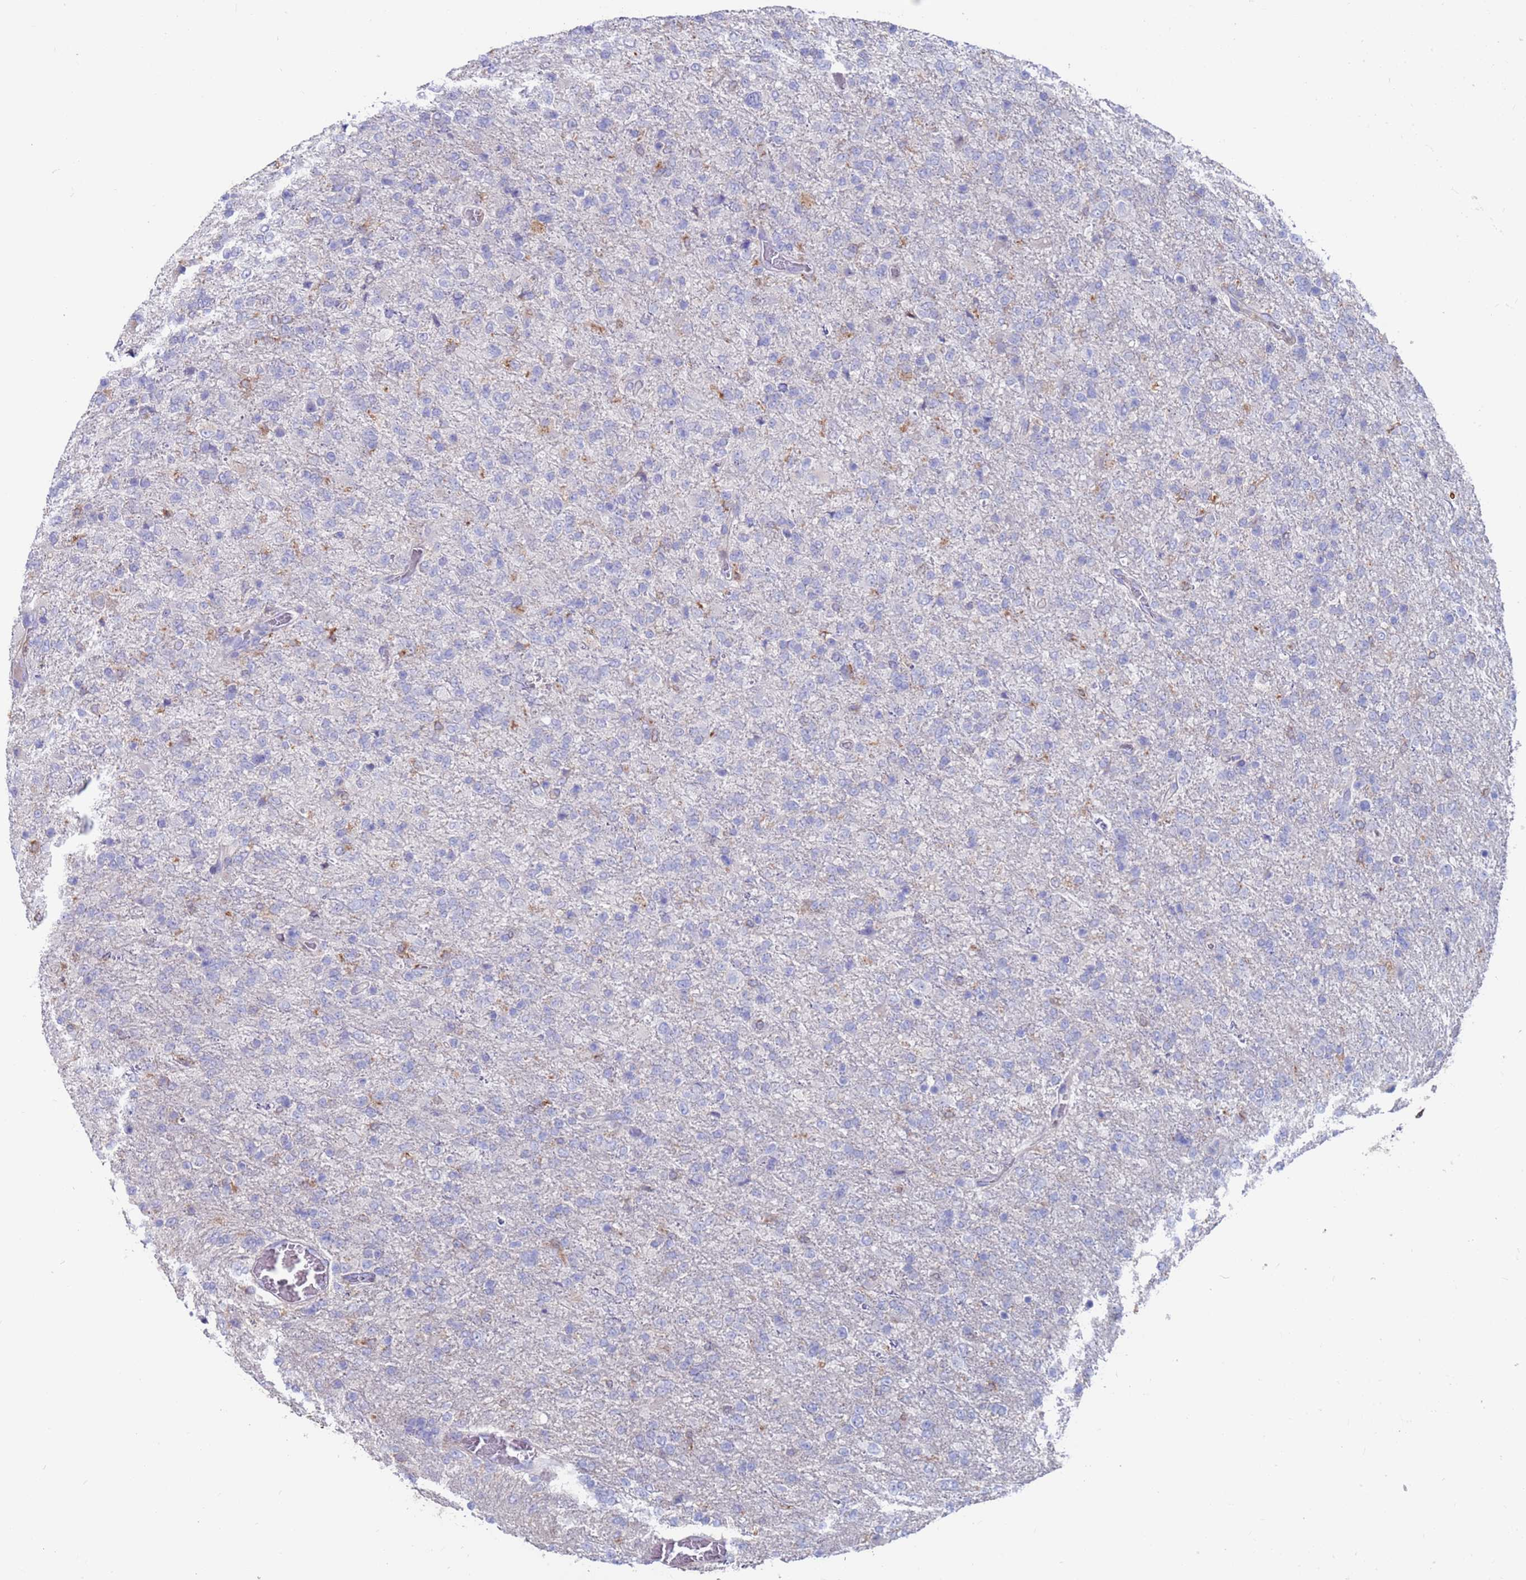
{"staining": {"intensity": "negative", "quantity": "none", "location": "none"}, "tissue": "glioma", "cell_type": "Tumor cells", "image_type": "cancer", "snomed": [{"axis": "morphology", "description": "Glioma, malignant, High grade"}, {"axis": "topography", "description": "Brain"}], "caption": "Protein analysis of glioma reveals no significant staining in tumor cells.", "gene": "GREB1L", "patient": {"sex": "female", "age": 74}}